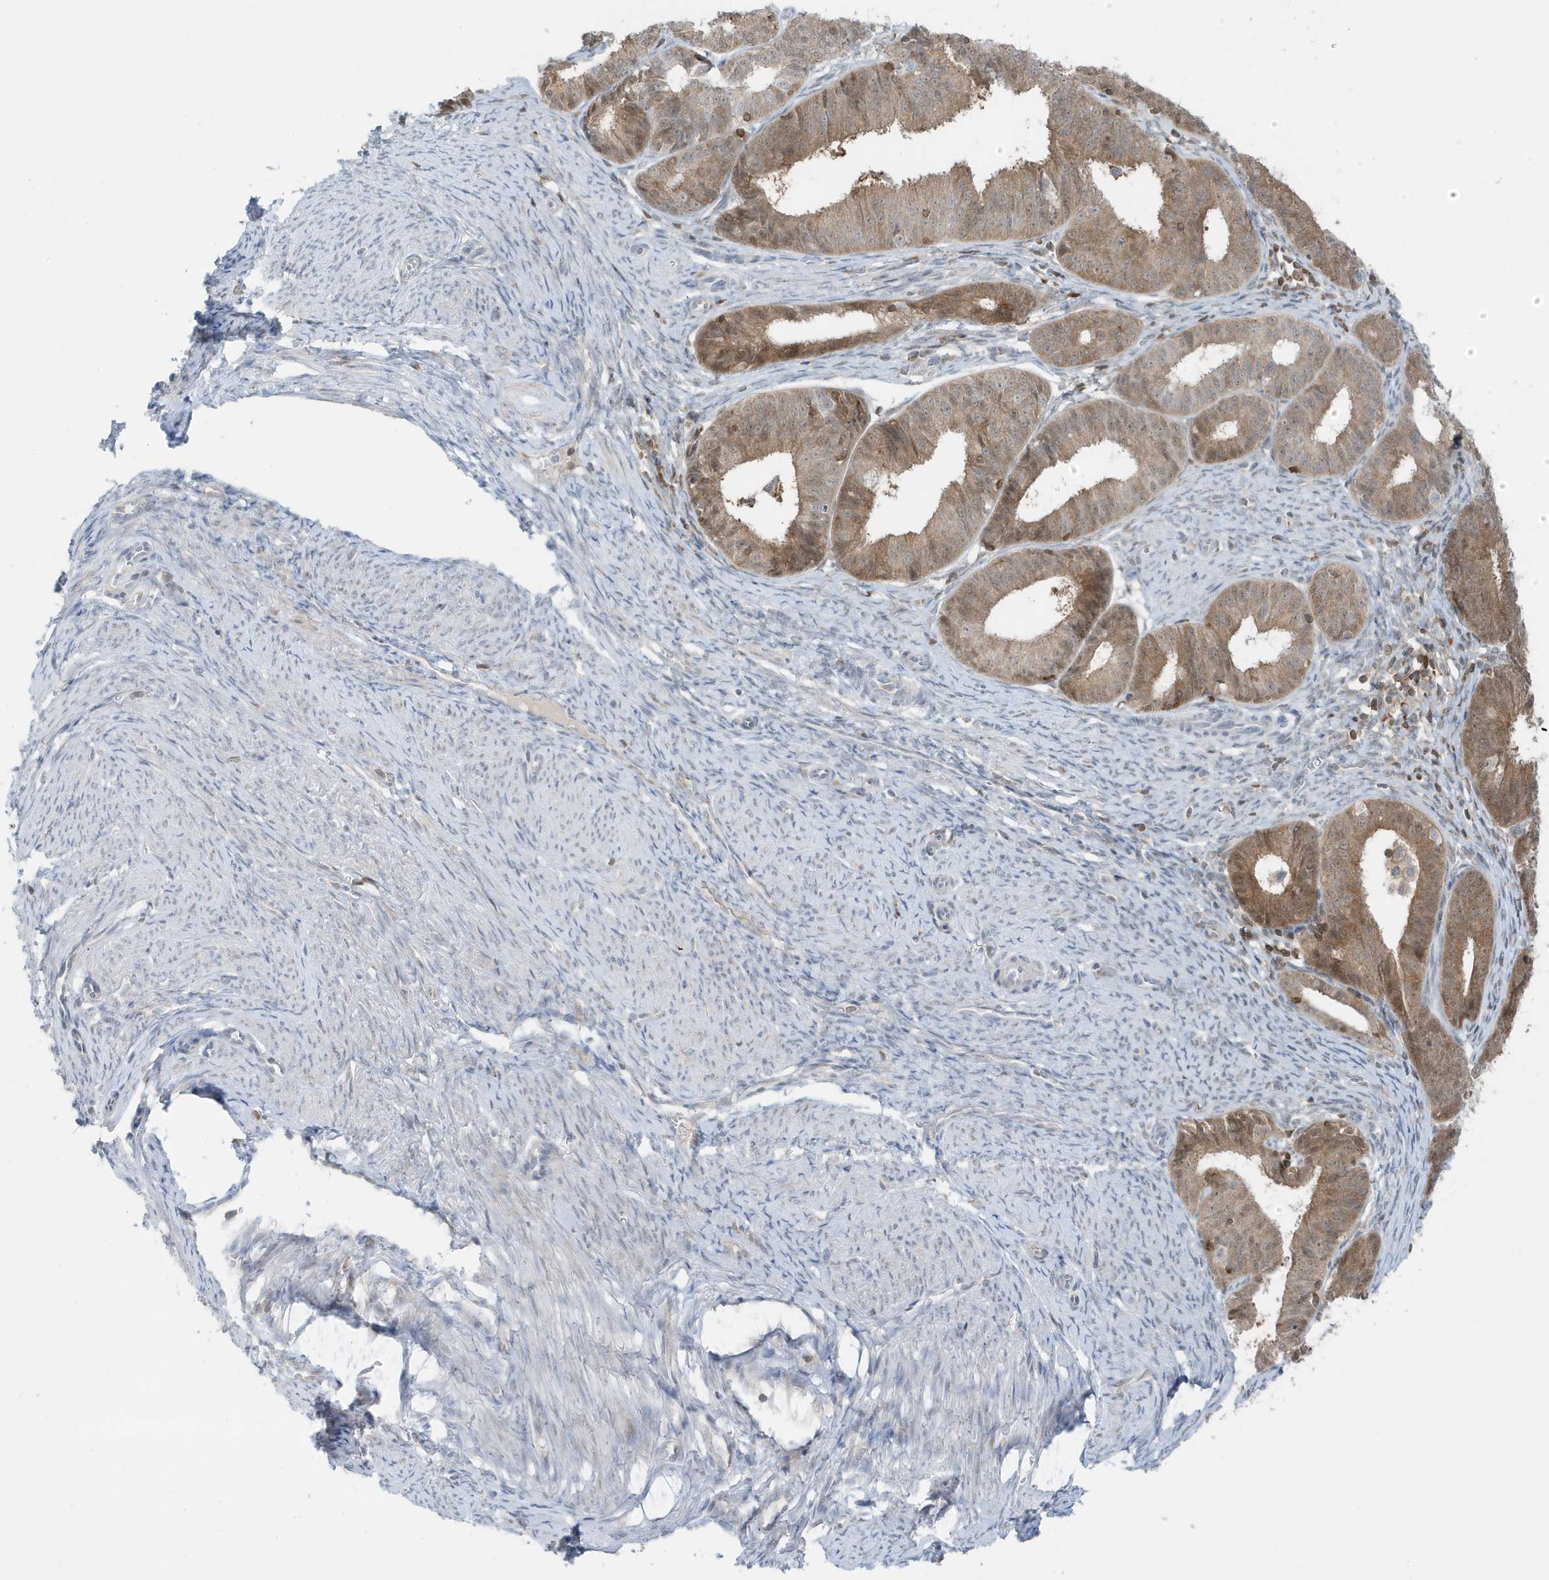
{"staining": {"intensity": "moderate", "quantity": ">75%", "location": "cytoplasmic/membranous"}, "tissue": "endometrial cancer", "cell_type": "Tumor cells", "image_type": "cancer", "snomed": [{"axis": "morphology", "description": "Adenocarcinoma, NOS"}, {"axis": "topography", "description": "Endometrium"}], "caption": "Protein expression analysis of endometrial adenocarcinoma reveals moderate cytoplasmic/membranous positivity in approximately >75% of tumor cells. The staining was performed using DAB to visualize the protein expression in brown, while the nuclei were stained in blue with hematoxylin (Magnification: 20x).", "gene": "OGA", "patient": {"sex": "female", "age": 51}}